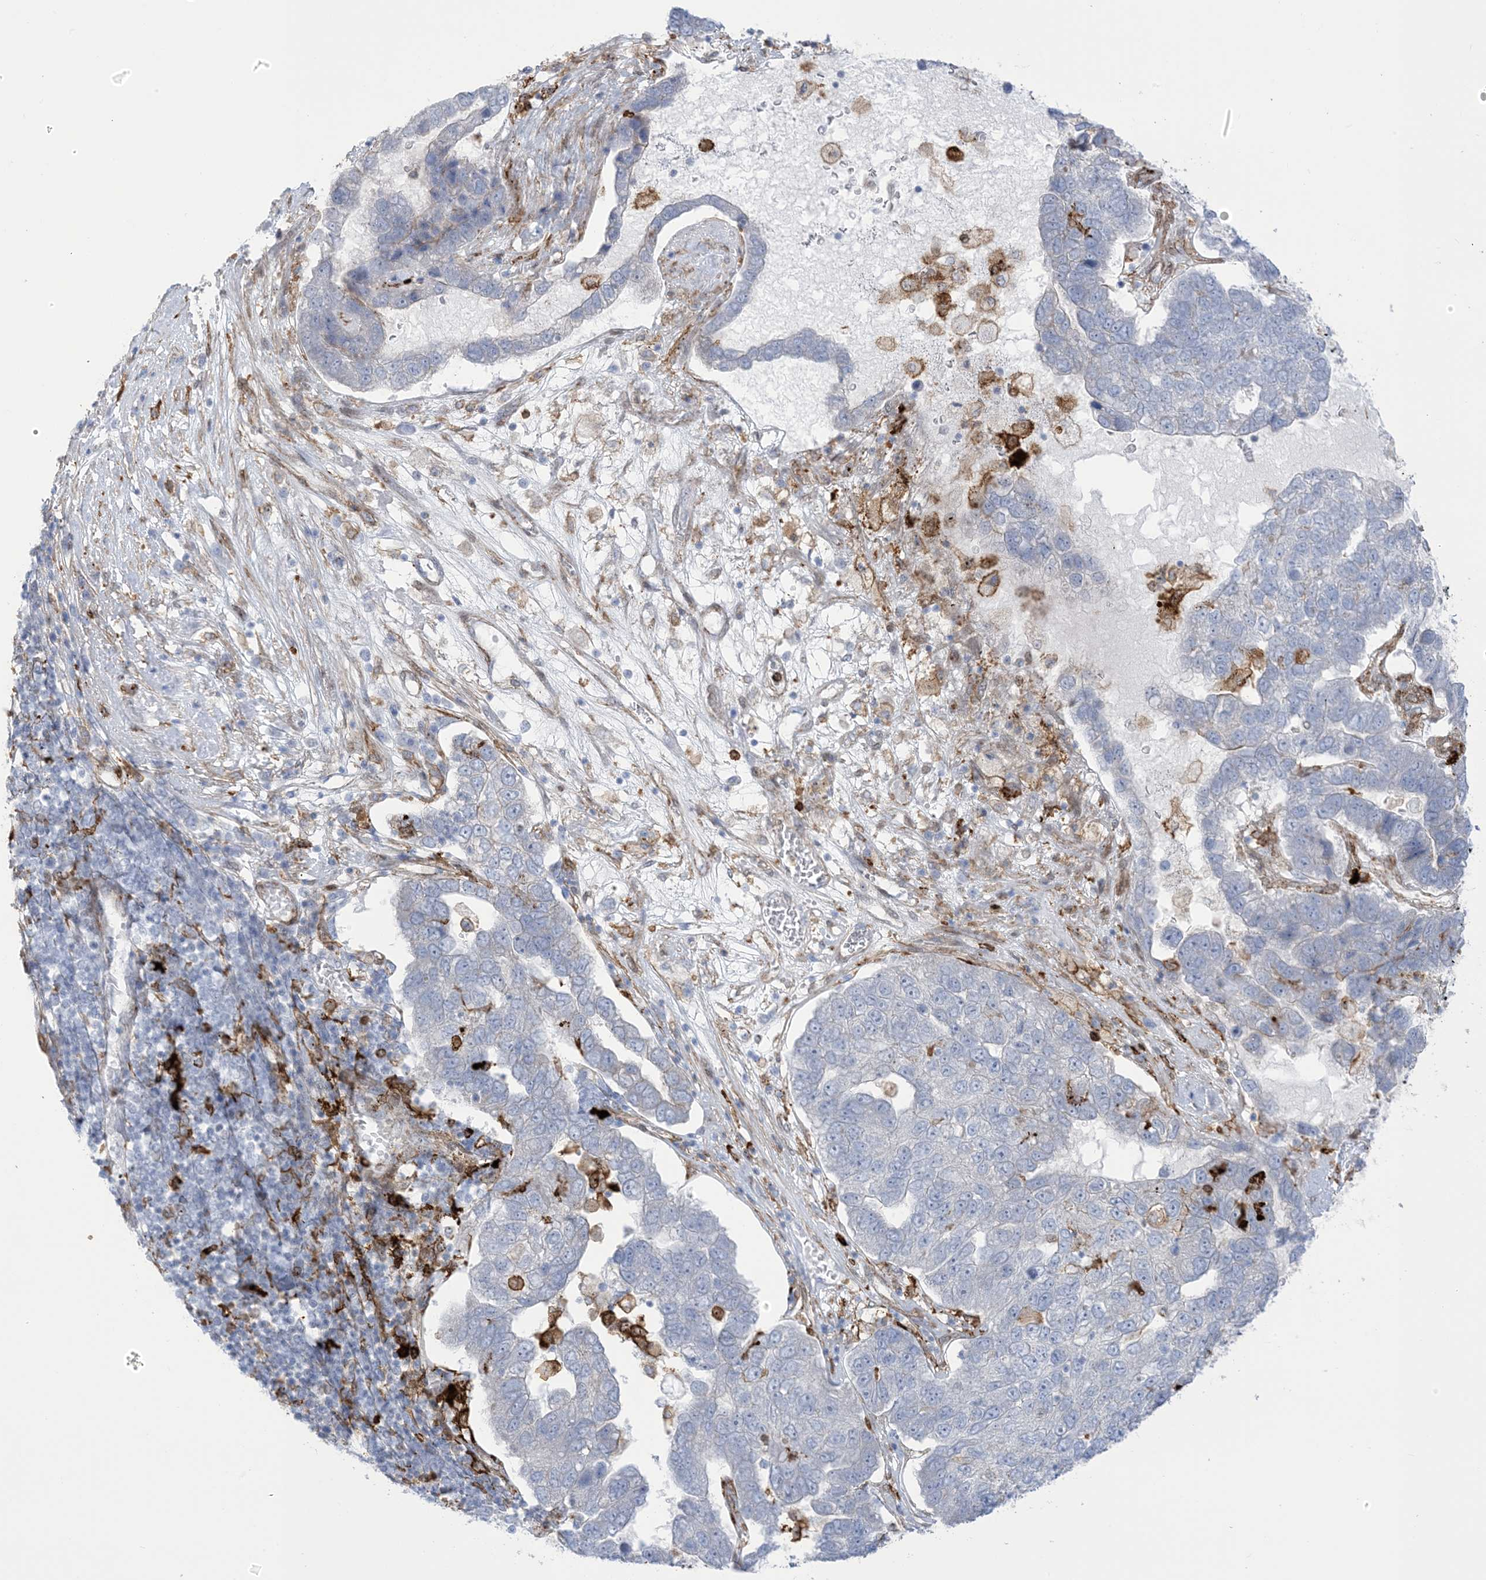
{"staining": {"intensity": "negative", "quantity": "none", "location": "none"}, "tissue": "pancreatic cancer", "cell_type": "Tumor cells", "image_type": "cancer", "snomed": [{"axis": "morphology", "description": "Adenocarcinoma, NOS"}, {"axis": "topography", "description": "Pancreas"}], "caption": "IHC photomicrograph of neoplastic tissue: pancreatic cancer stained with DAB exhibits no significant protein expression in tumor cells.", "gene": "ICMT", "patient": {"sex": "female", "age": 61}}